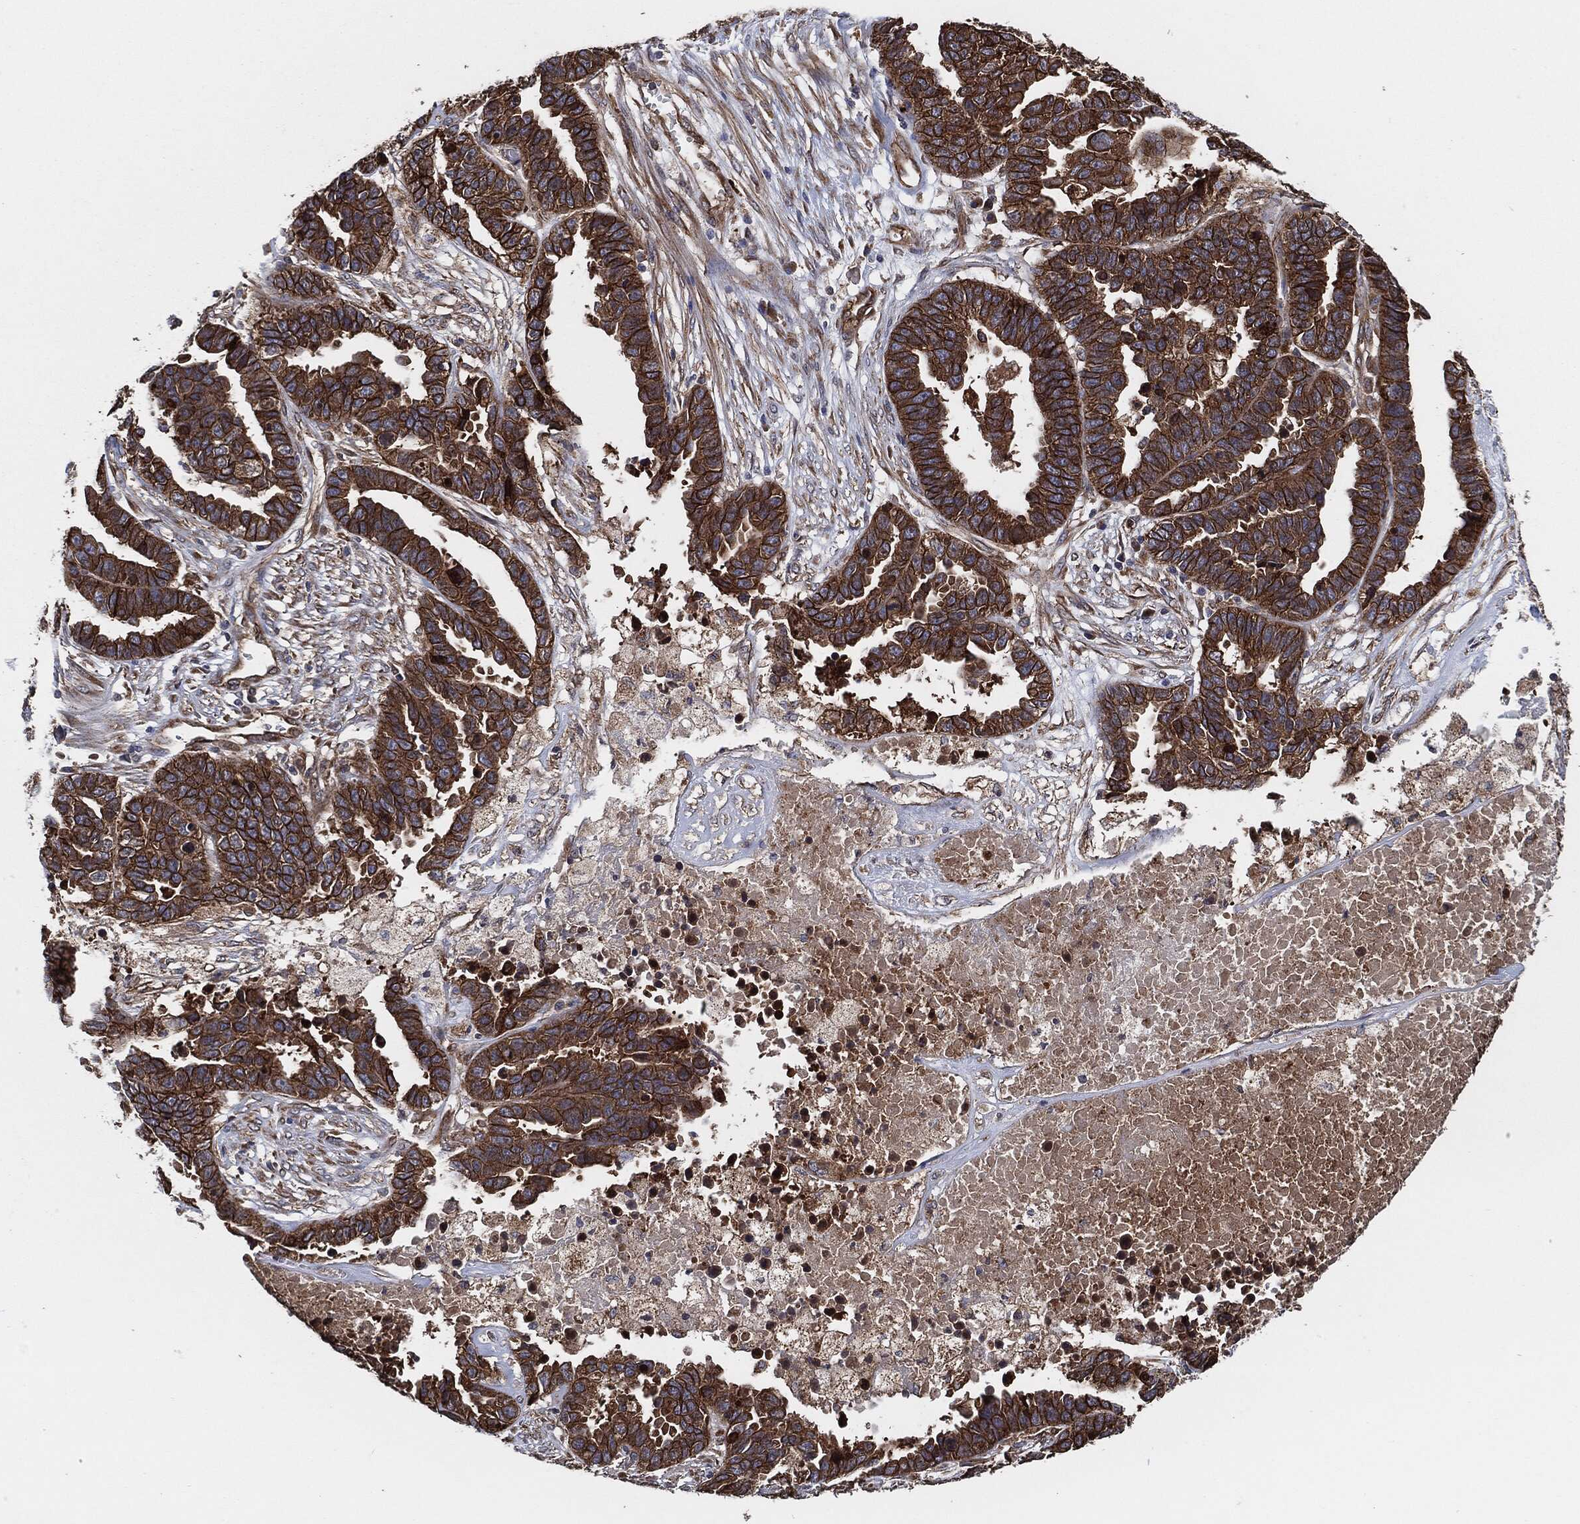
{"staining": {"intensity": "strong", "quantity": ">75%", "location": "cytoplasmic/membranous"}, "tissue": "ovarian cancer", "cell_type": "Tumor cells", "image_type": "cancer", "snomed": [{"axis": "morphology", "description": "Cystadenocarcinoma, serous, NOS"}, {"axis": "topography", "description": "Ovary"}], "caption": "Serous cystadenocarcinoma (ovarian) tissue displays strong cytoplasmic/membranous staining in approximately >75% of tumor cells, visualized by immunohistochemistry. The protein is shown in brown color, while the nuclei are stained blue.", "gene": "CTNNA1", "patient": {"sex": "female", "age": 87}}